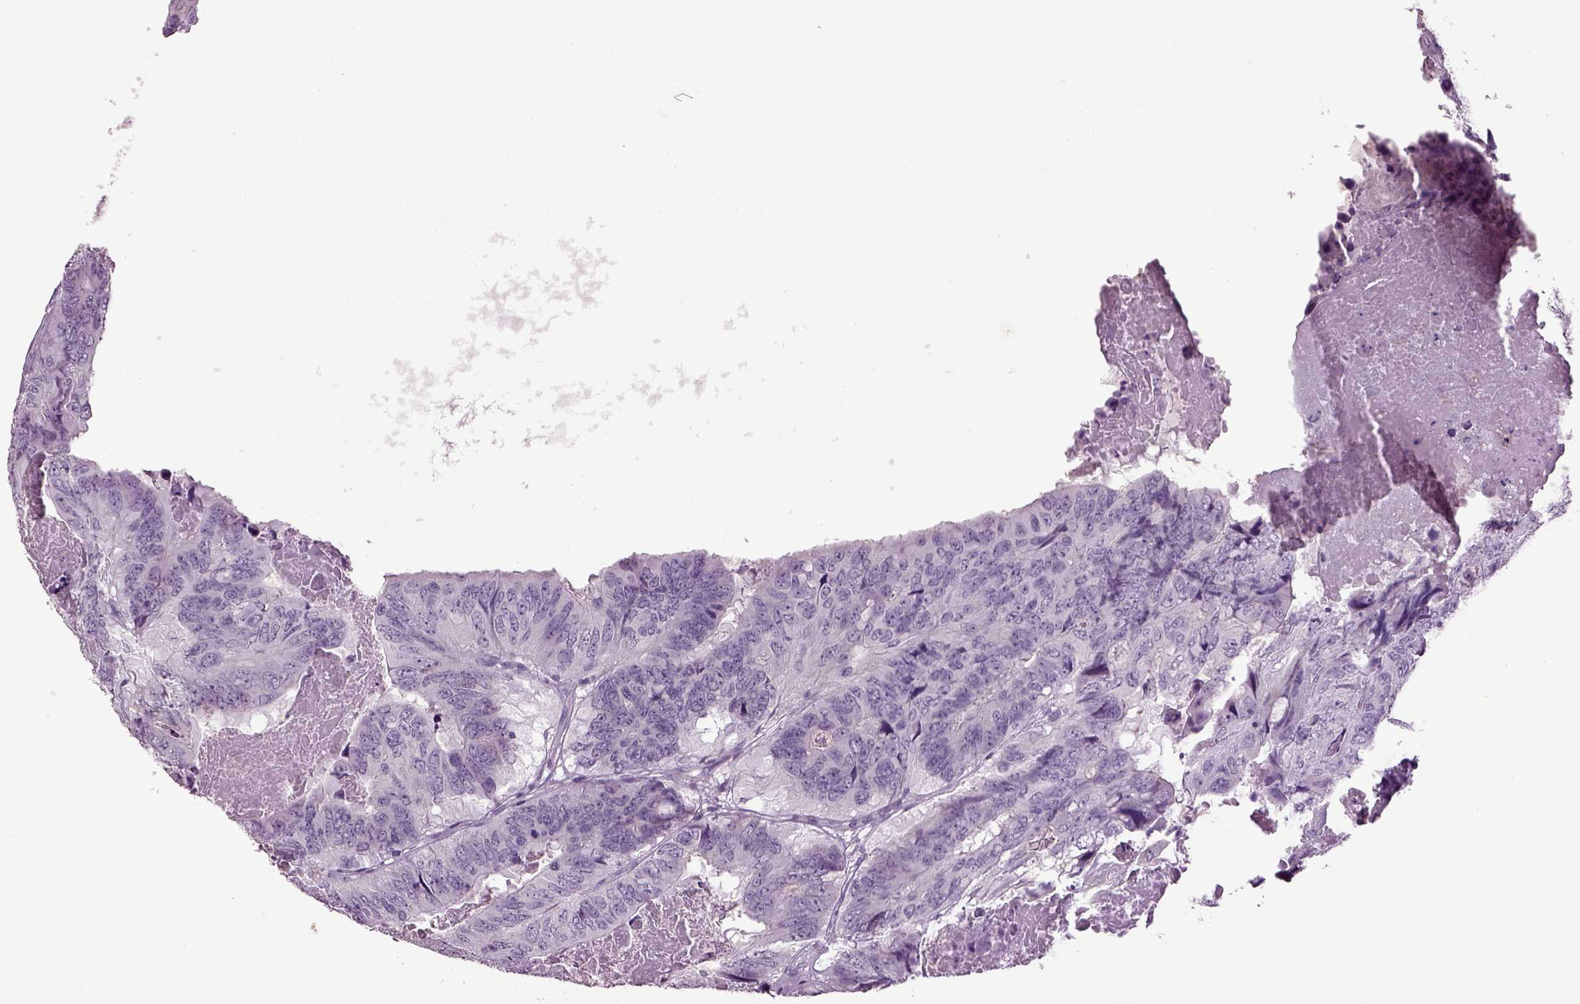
{"staining": {"intensity": "negative", "quantity": "none", "location": "none"}, "tissue": "colorectal cancer", "cell_type": "Tumor cells", "image_type": "cancer", "snomed": [{"axis": "morphology", "description": "Adenocarcinoma, NOS"}, {"axis": "topography", "description": "Colon"}], "caption": "Image shows no protein positivity in tumor cells of colorectal cancer (adenocarcinoma) tissue. The staining is performed using DAB brown chromogen with nuclei counter-stained in using hematoxylin.", "gene": "SLC17A6", "patient": {"sex": "male", "age": 79}}